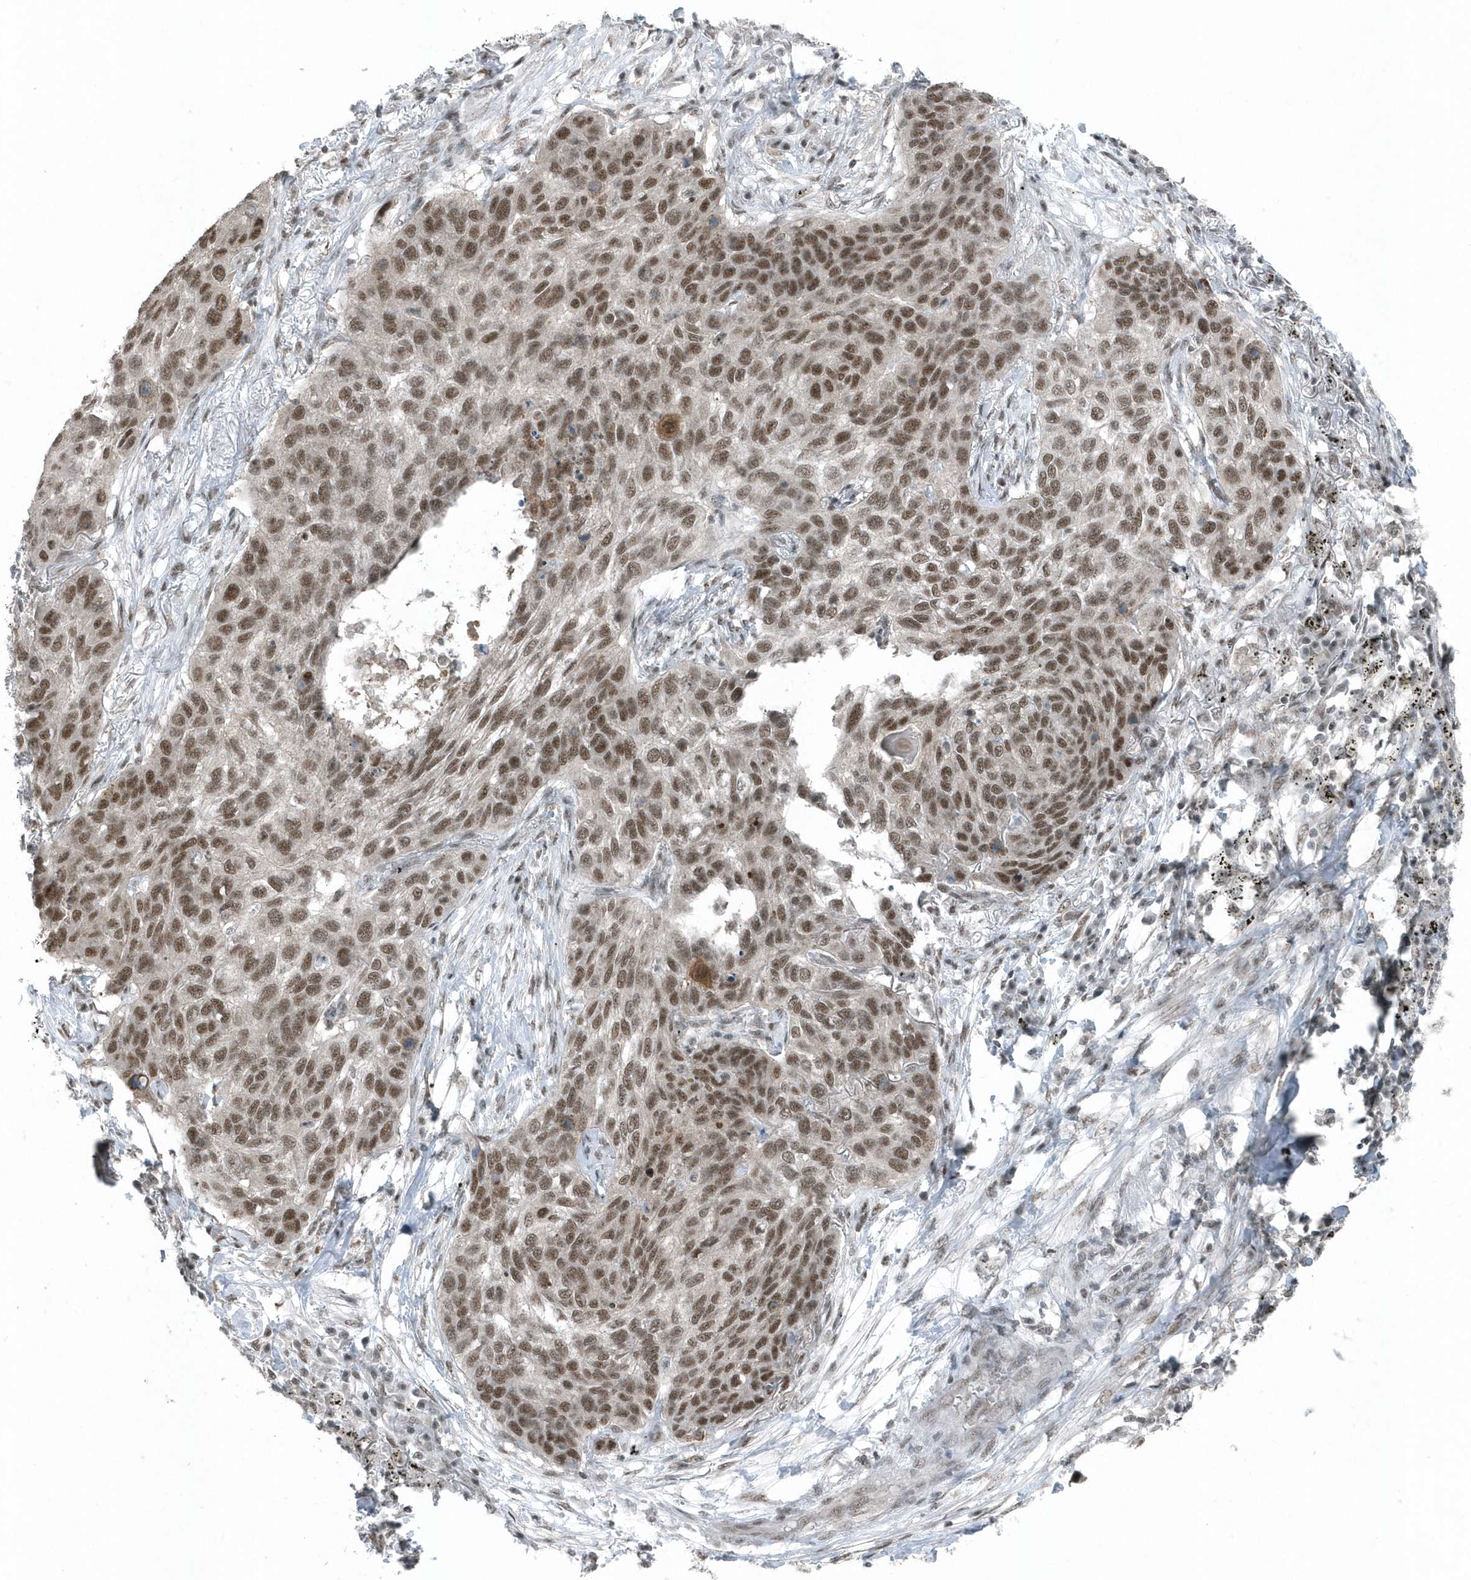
{"staining": {"intensity": "moderate", "quantity": ">75%", "location": "nuclear"}, "tissue": "lung cancer", "cell_type": "Tumor cells", "image_type": "cancer", "snomed": [{"axis": "morphology", "description": "Squamous cell carcinoma, NOS"}, {"axis": "topography", "description": "Lung"}], "caption": "Tumor cells display medium levels of moderate nuclear expression in about >75% of cells in lung cancer (squamous cell carcinoma).", "gene": "YTHDC1", "patient": {"sex": "female", "age": 63}}